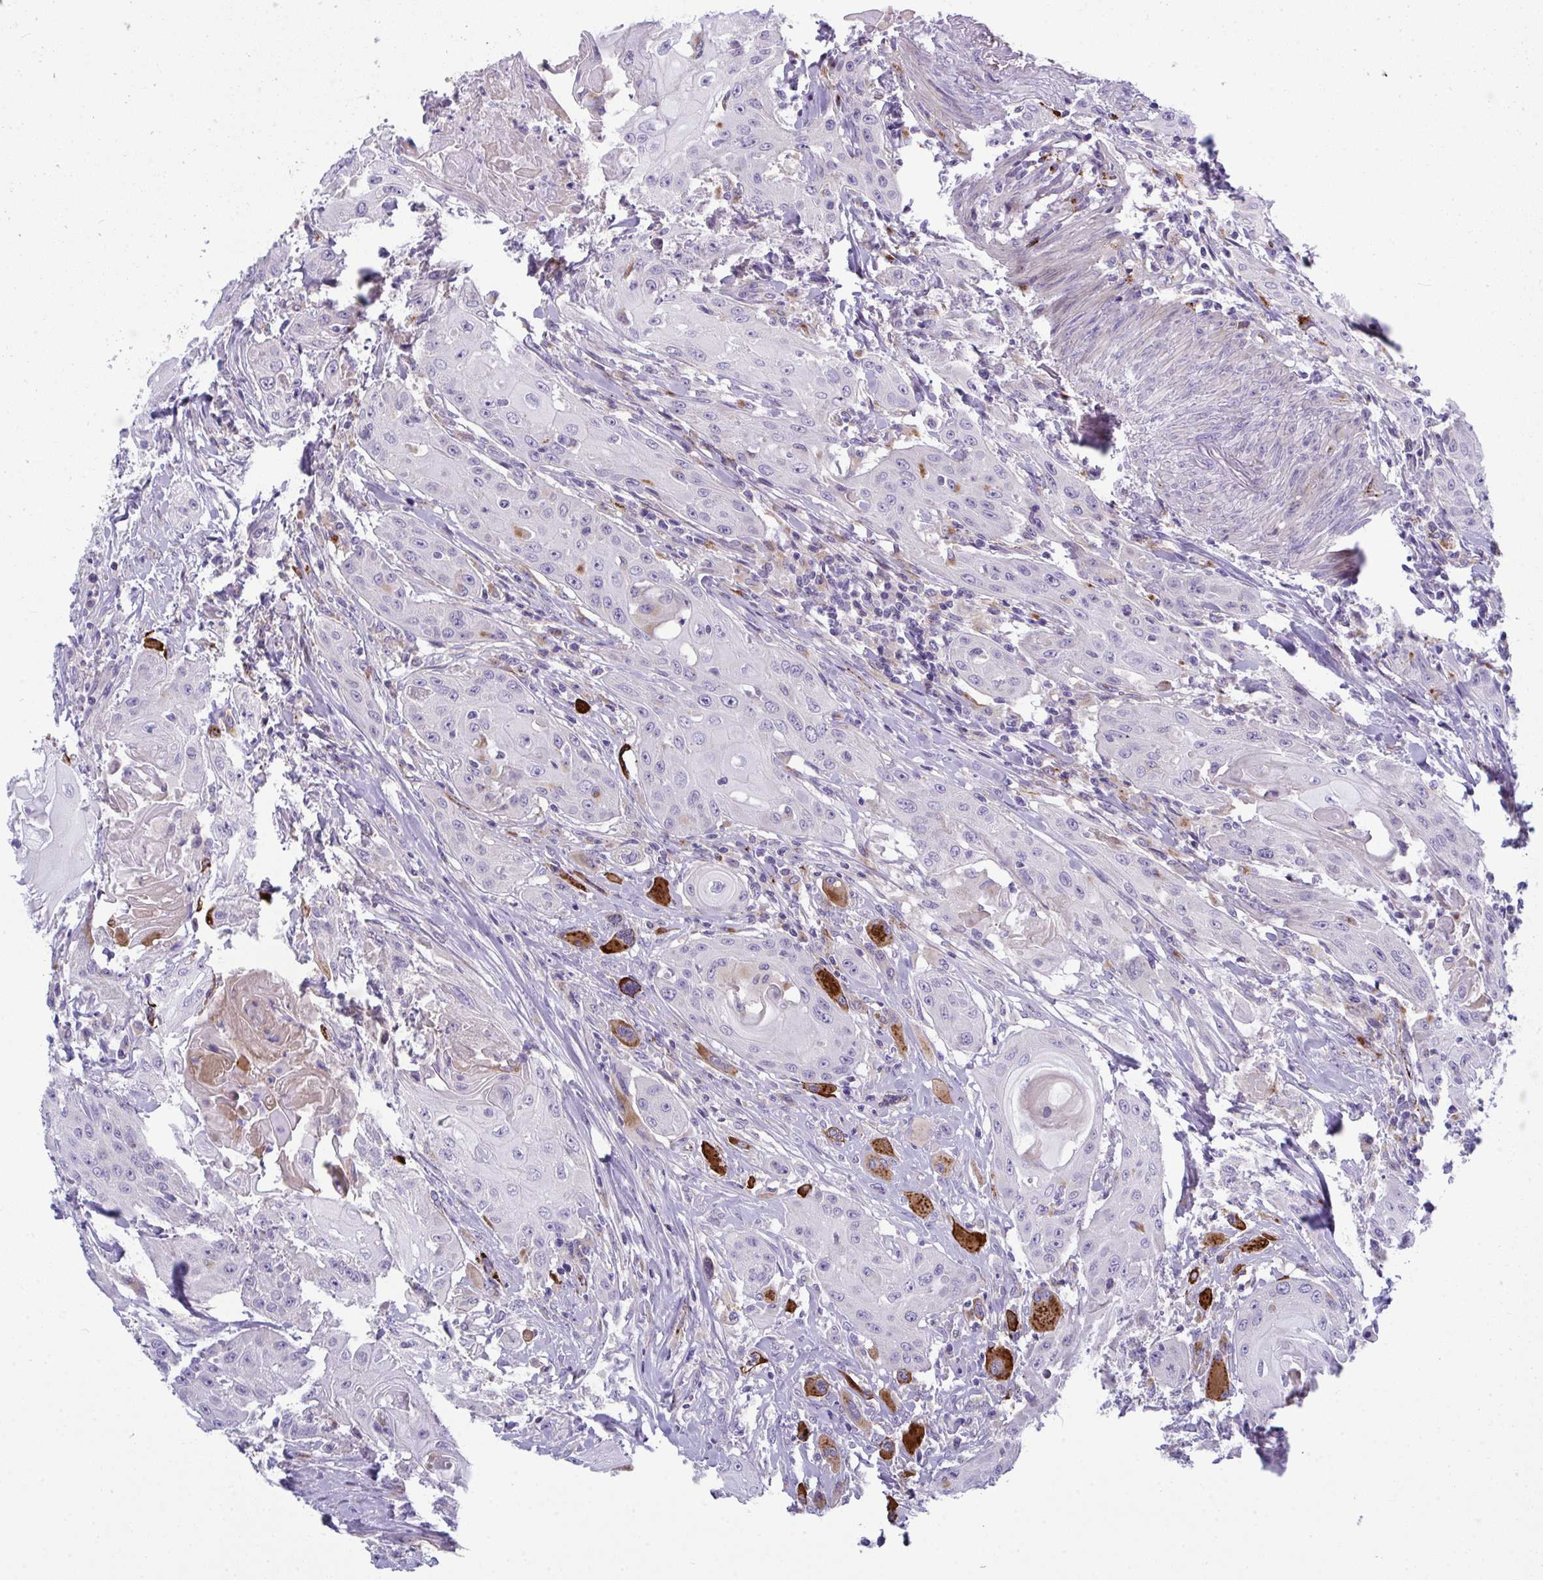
{"staining": {"intensity": "negative", "quantity": "none", "location": "none"}, "tissue": "head and neck cancer", "cell_type": "Tumor cells", "image_type": "cancer", "snomed": [{"axis": "morphology", "description": "Squamous cell carcinoma, NOS"}, {"axis": "topography", "description": "Oral tissue"}, {"axis": "topography", "description": "Head-Neck"}, {"axis": "topography", "description": "Neck, NOS"}], "caption": "Head and neck cancer was stained to show a protein in brown. There is no significant positivity in tumor cells.", "gene": "TOR1AIP2", "patient": {"sex": "female", "age": 55}}